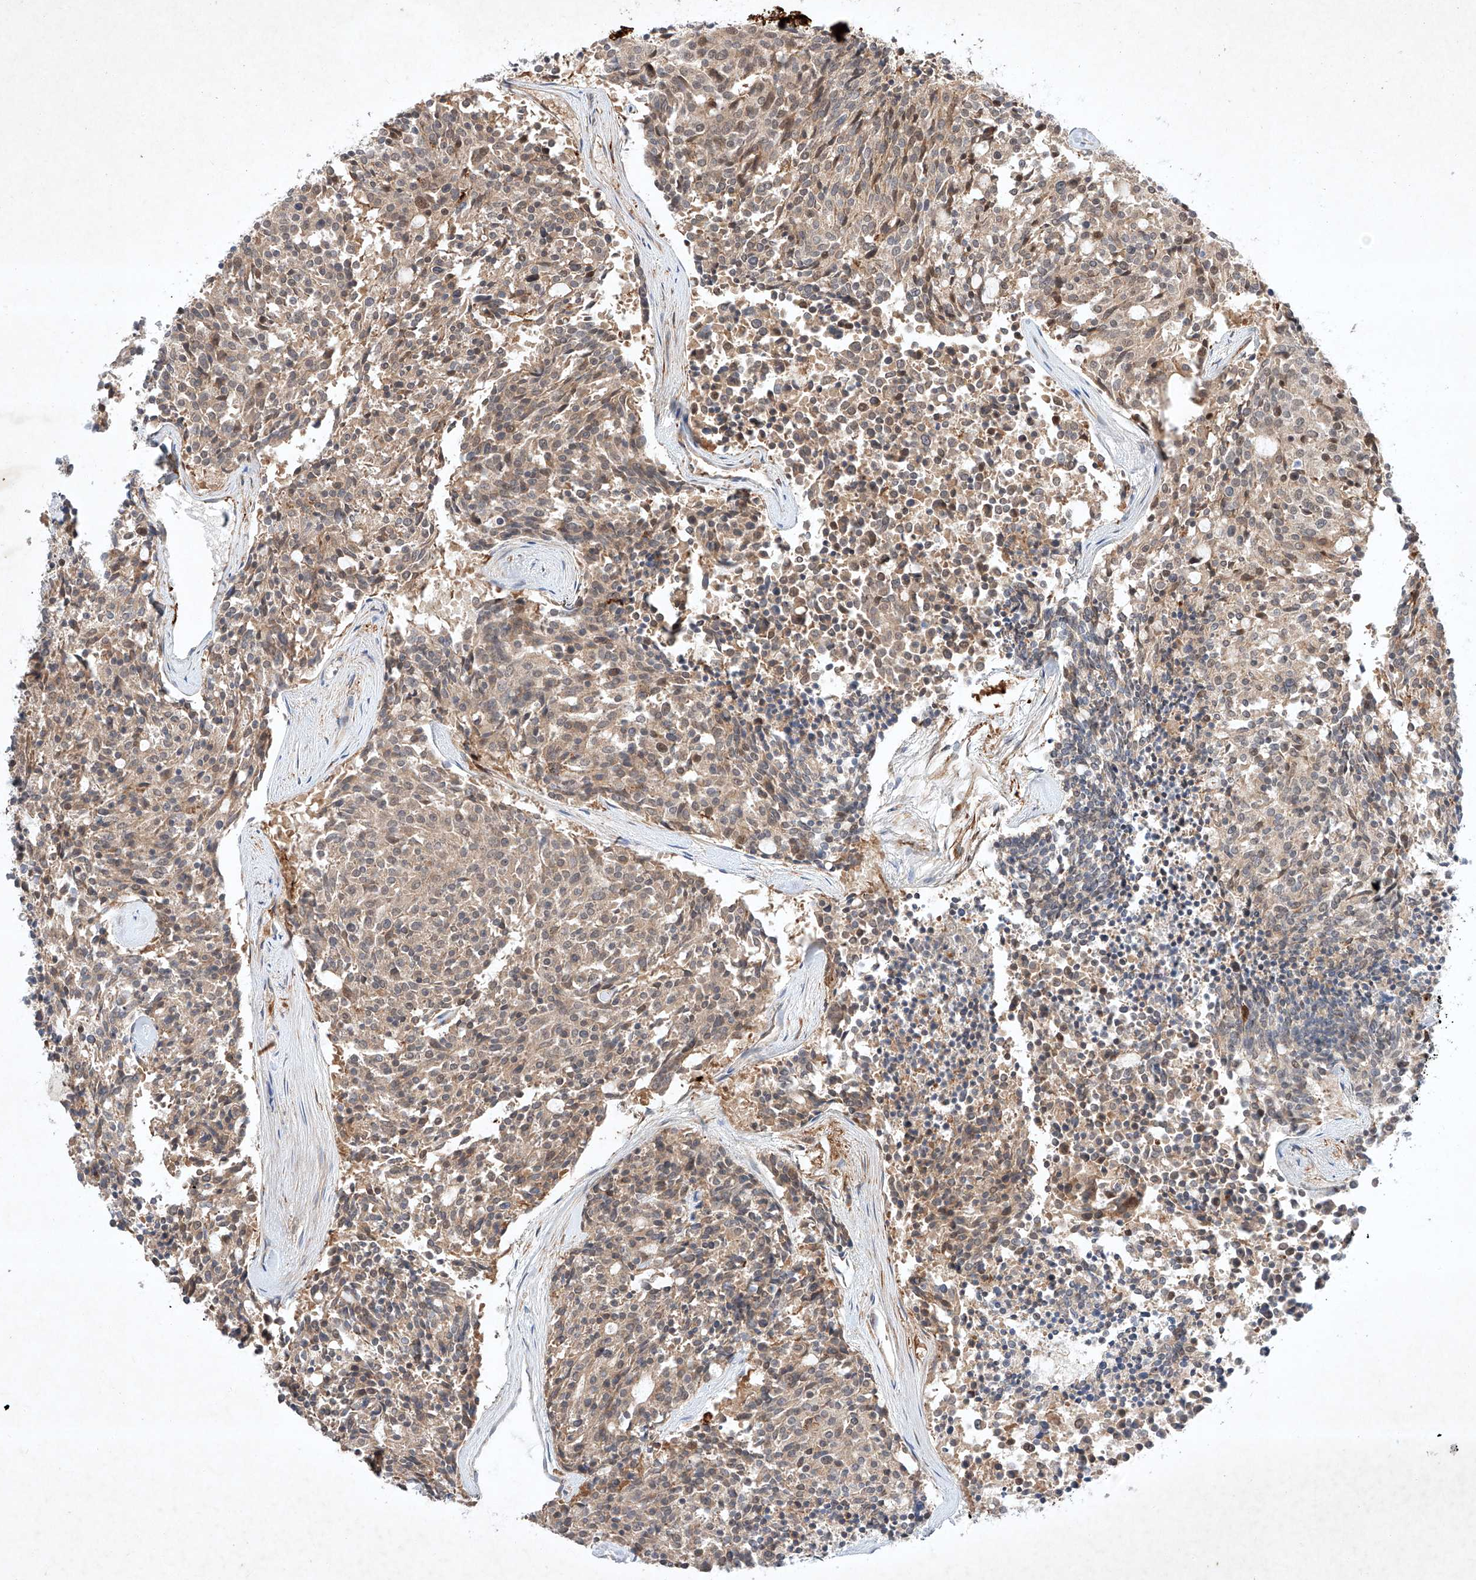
{"staining": {"intensity": "weak", "quantity": ">75%", "location": "cytoplasmic/membranous,nuclear"}, "tissue": "carcinoid", "cell_type": "Tumor cells", "image_type": "cancer", "snomed": [{"axis": "morphology", "description": "Carcinoid, malignant, NOS"}, {"axis": "topography", "description": "Pancreas"}], "caption": "Weak cytoplasmic/membranous and nuclear expression for a protein is appreciated in approximately >75% of tumor cells of malignant carcinoid using immunohistochemistry (IHC).", "gene": "ARHGAP33", "patient": {"sex": "female", "age": 54}}